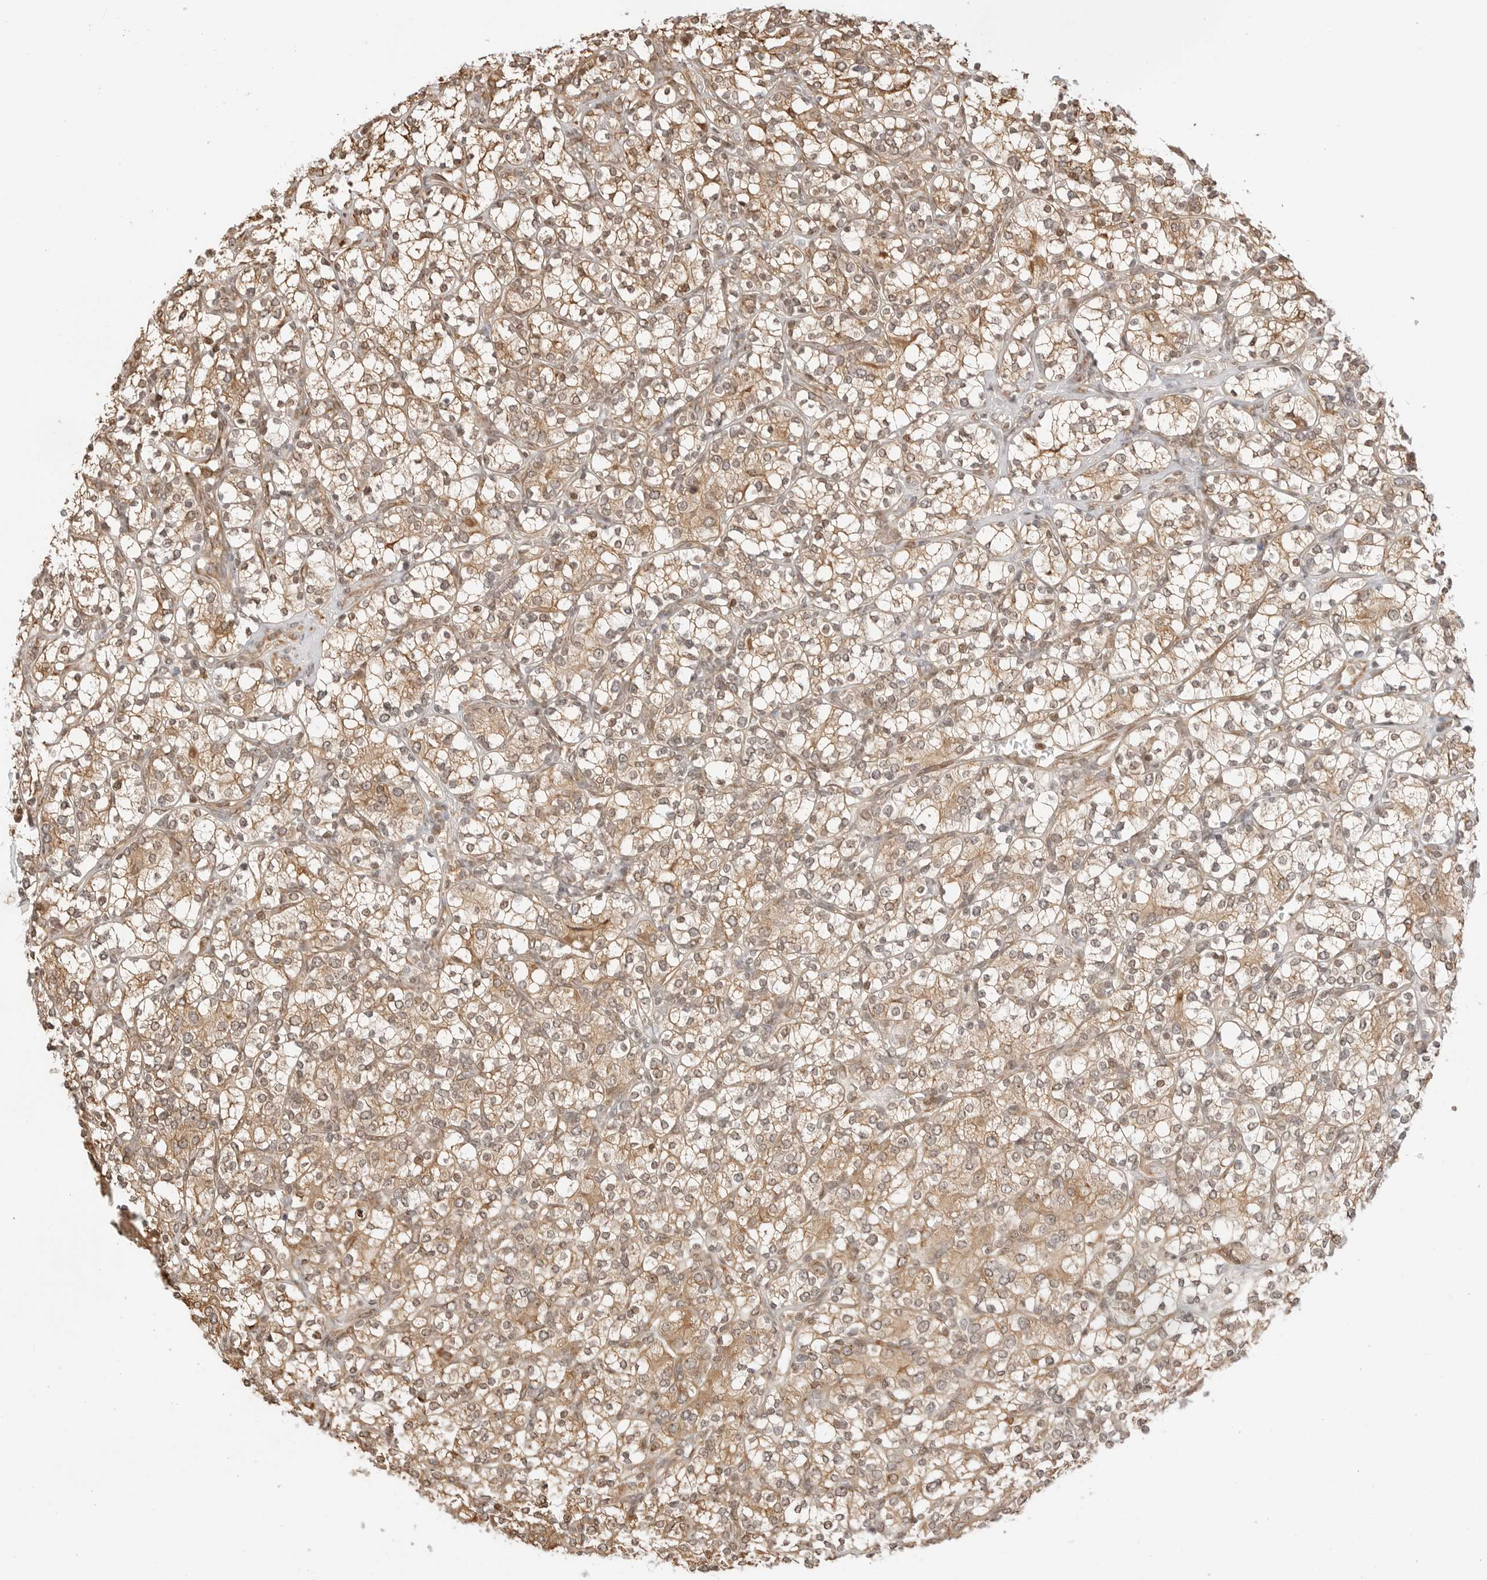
{"staining": {"intensity": "moderate", "quantity": ">75%", "location": "cytoplasmic/membranous"}, "tissue": "renal cancer", "cell_type": "Tumor cells", "image_type": "cancer", "snomed": [{"axis": "morphology", "description": "Adenocarcinoma, NOS"}, {"axis": "topography", "description": "Kidney"}], "caption": "Tumor cells display moderate cytoplasmic/membranous positivity in about >75% of cells in renal cancer. (Brightfield microscopy of DAB IHC at high magnification).", "gene": "FKBP14", "patient": {"sex": "male", "age": 77}}